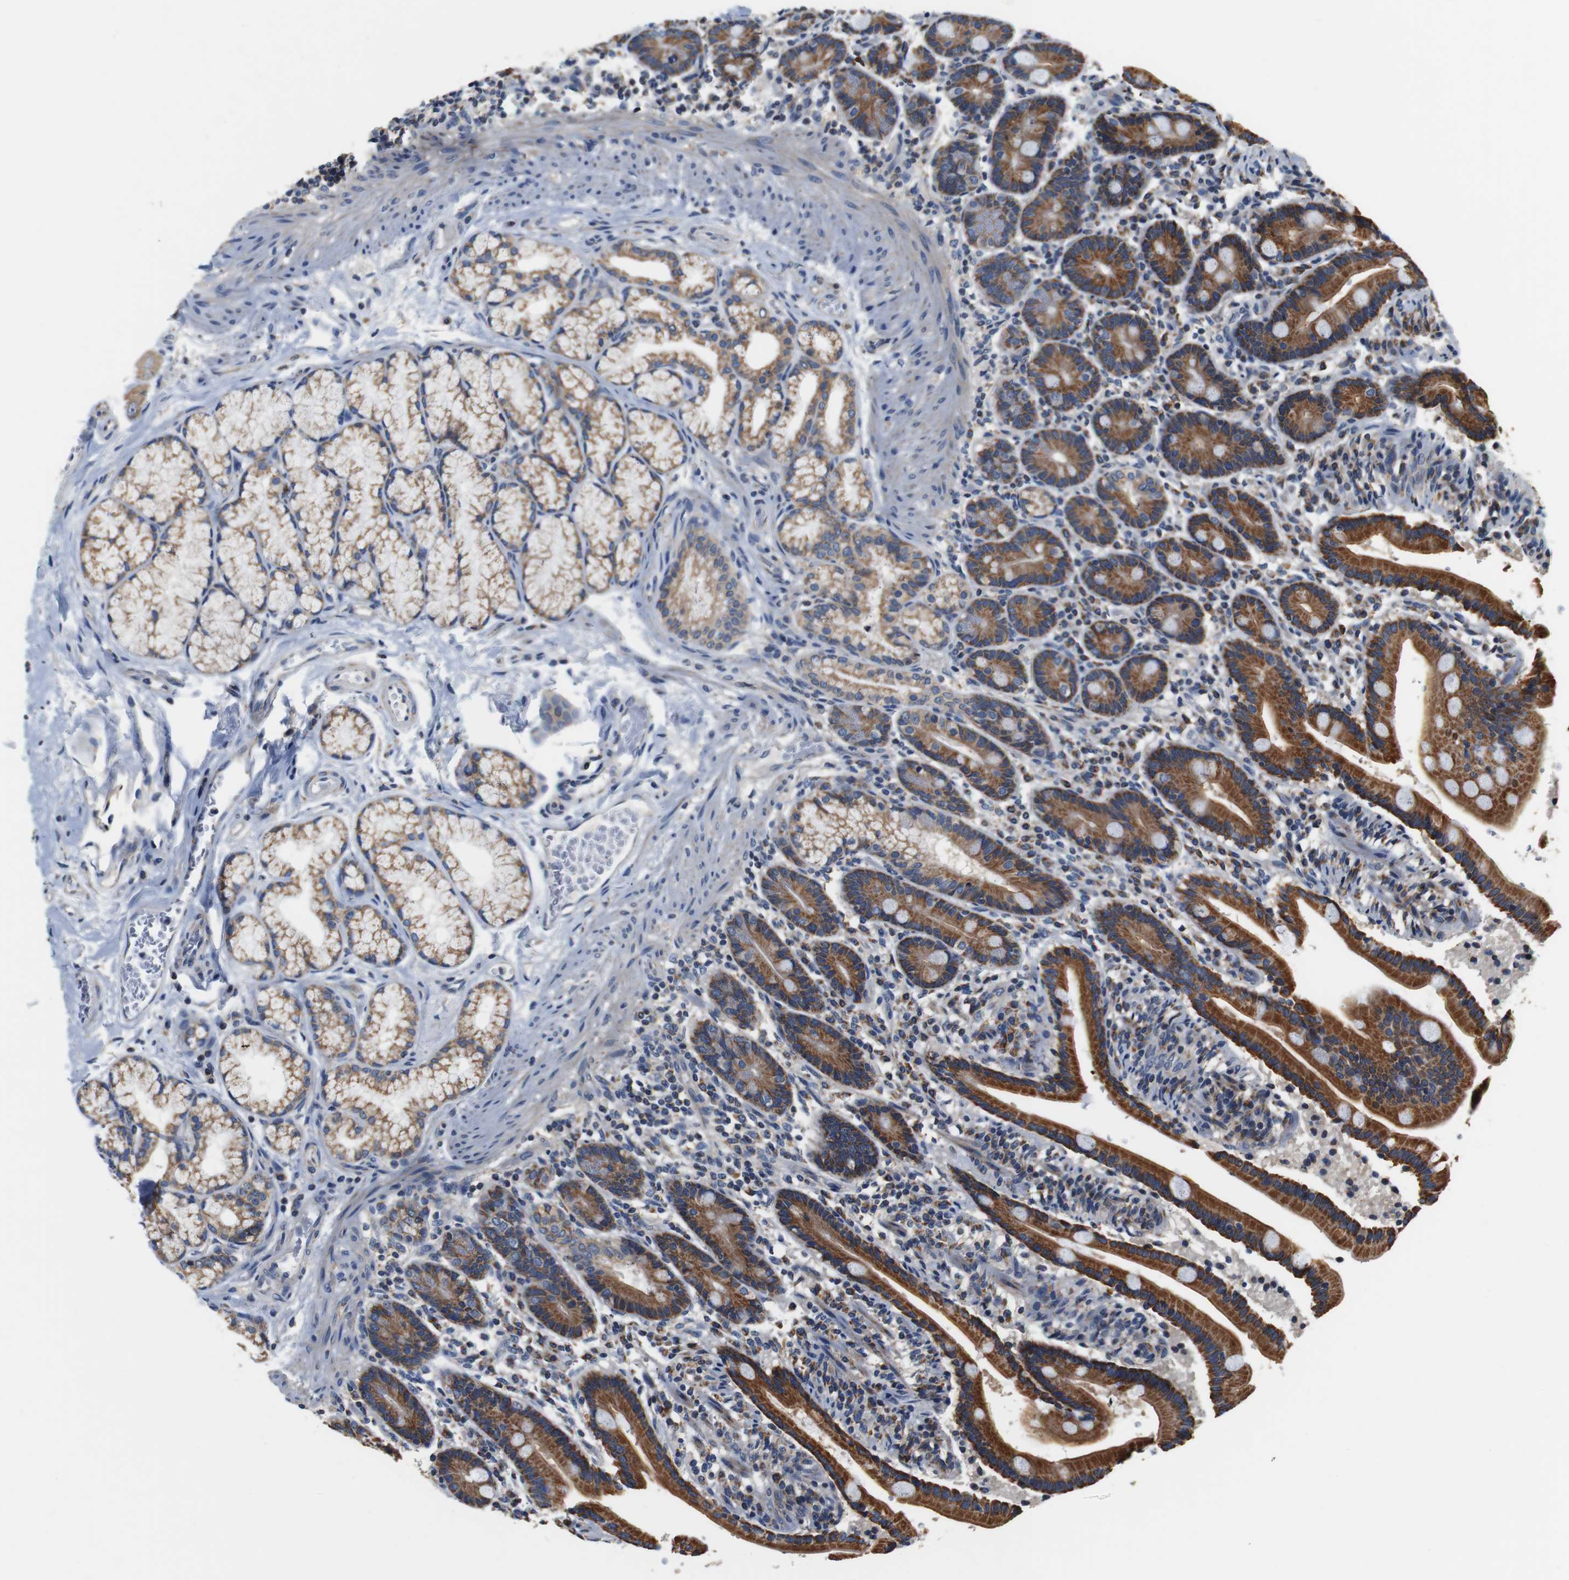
{"staining": {"intensity": "moderate", "quantity": ">75%", "location": "cytoplasmic/membranous"}, "tissue": "duodenum", "cell_type": "Glandular cells", "image_type": "normal", "snomed": [{"axis": "morphology", "description": "Normal tissue, NOS"}, {"axis": "topography", "description": "Duodenum"}], "caption": "This histopathology image exhibits immunohistochemistry (IHC) staining of unremarkable human duodenum, with medium moderate cytoplasmic/membranous staining in approximately >75% of glandular cells.", "gene": "LRP4", "patient": {"sex": "male", "age": 54}}